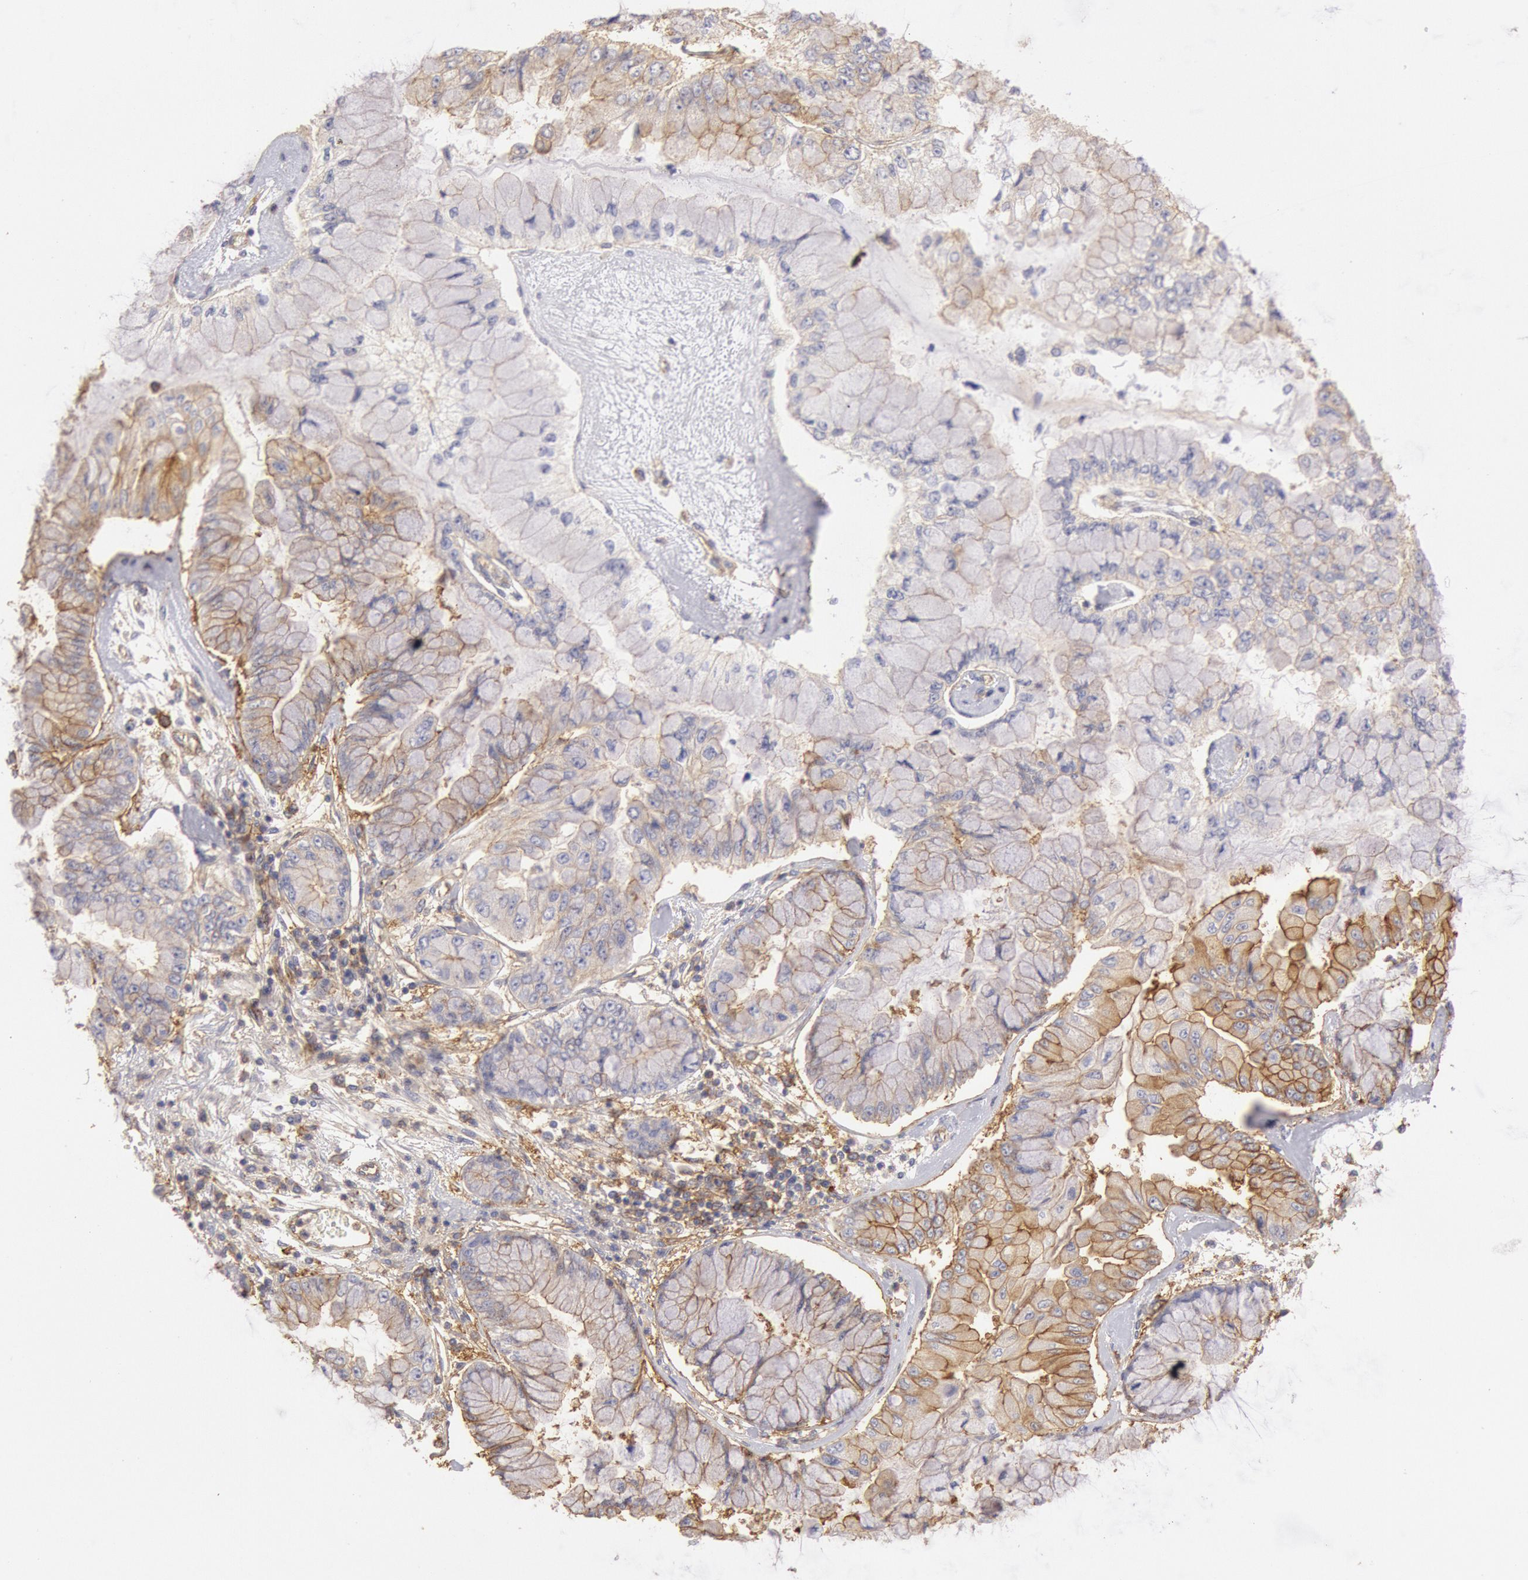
{"staining": {"intensity": "moderate", "quantity": "25%-75%", "location": "cytoplasmic/membranous"}, "tissue": "liver cancer", "cell_type": "Tumor cells", "image_type": "cancer", "snomed": [{"axis": "morphology", "description": "Cholangiocarcinoma"}, {"axis": "topography", "description": "Liver"}], "caption": "IHC (DAB (3,3'-diaminobenzidine)) staining of human liver cancer displays moderate cytoplasmic/membranous protein positivity in approximately 25%-75% of tumor cells.", "gene": "SNAP23", "patient": {"sex": "female", "age": 79}}